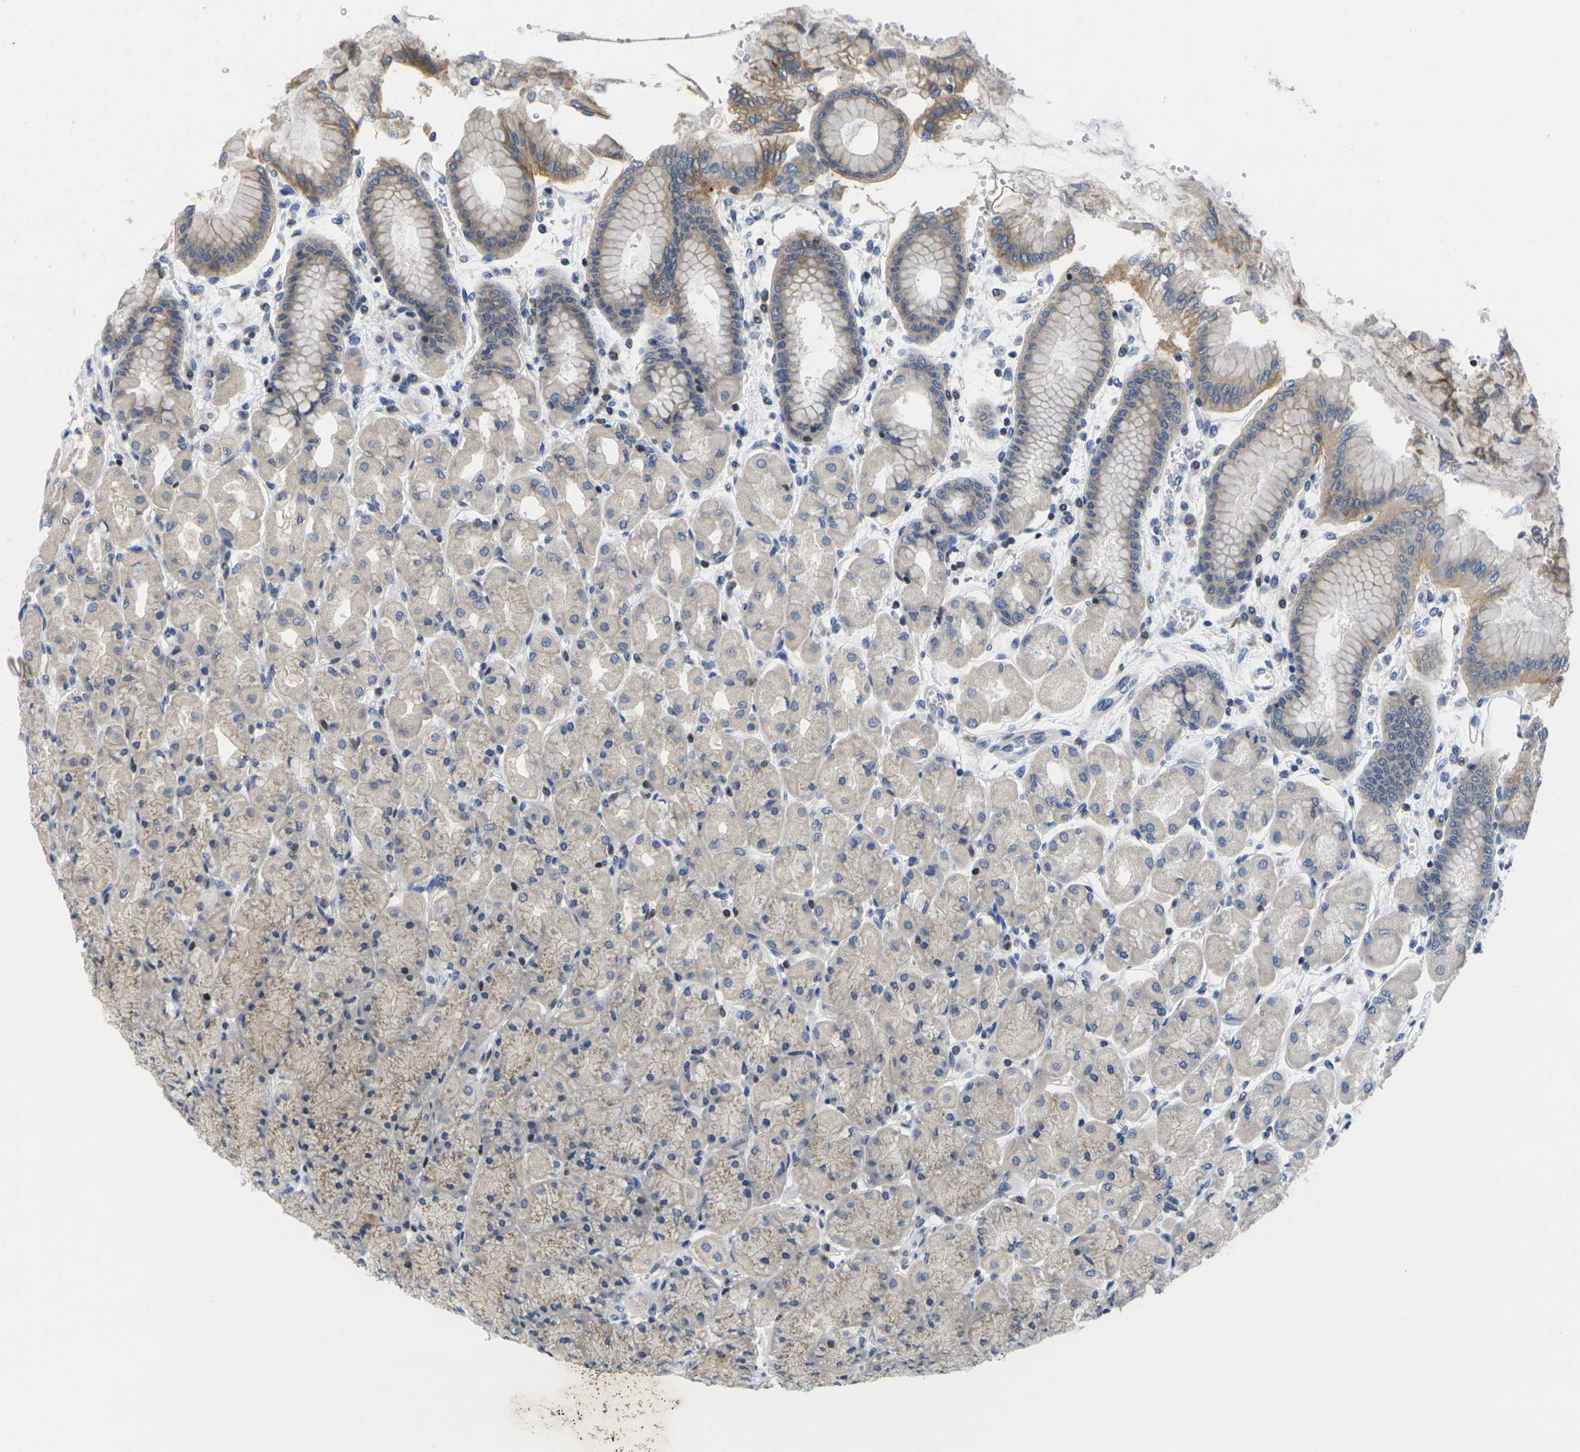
{"staining": {"intensity": "weak", "quantity": "25%-75%", "location": "cytoplasmic/membranous"}, "tissue": "stomach", "cell_type": "Glandular cells", "image_type": "normal", "snomed": [{"axis": "morphology", "description": "Normal tissue, NOS"}, {"axis": "topography", "description": "Stomach, upper"}], "caption": "About 25%-75% of glandular cells in unremarkable human stomach reveal weak cytoplasmic/membranous protein expression as visualized by brown immunohistochemical staining.", "gene": "IKZF1", "patient": {"sex": "female", "age": 56}}